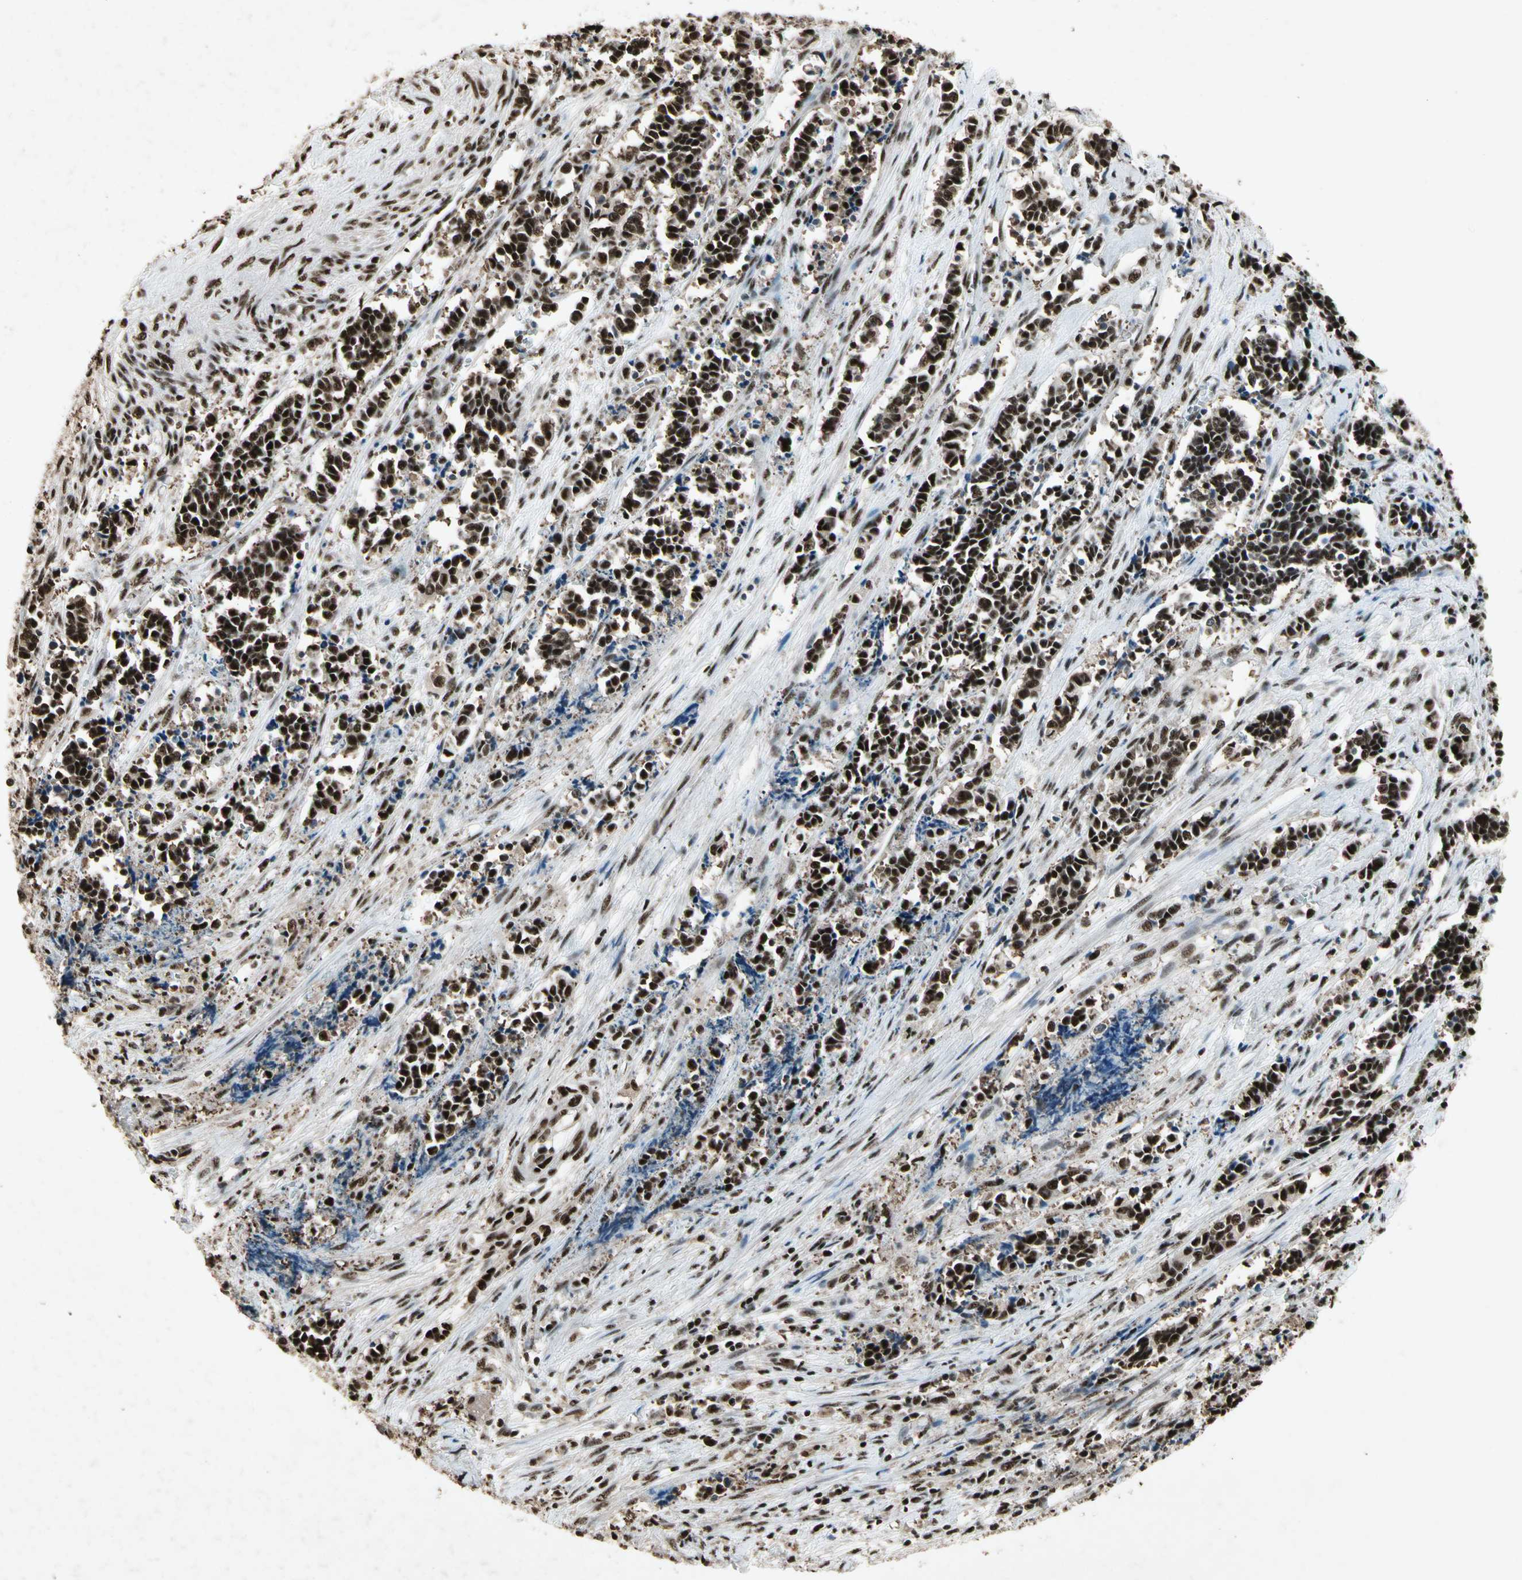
{"staining": {"intensity": "strong", "quantity": ">75%", "location": "nuclear"}, "tissue": "cervical cancer", "cell_type": "Tumor cells", "image_type": "cancer", "snomed": [{"axis": "morphology", "description": "Squamous cell carcinoma, NOS"}, {"axis": "topography", "description": "Cervix"}], "caption": "A brown stain labels strong nuclear staining of a protein in cervical squamous cell carcinoma tumor cells.", "gene": "TBX2", "patient": {"sex": "female", "age": 35}}